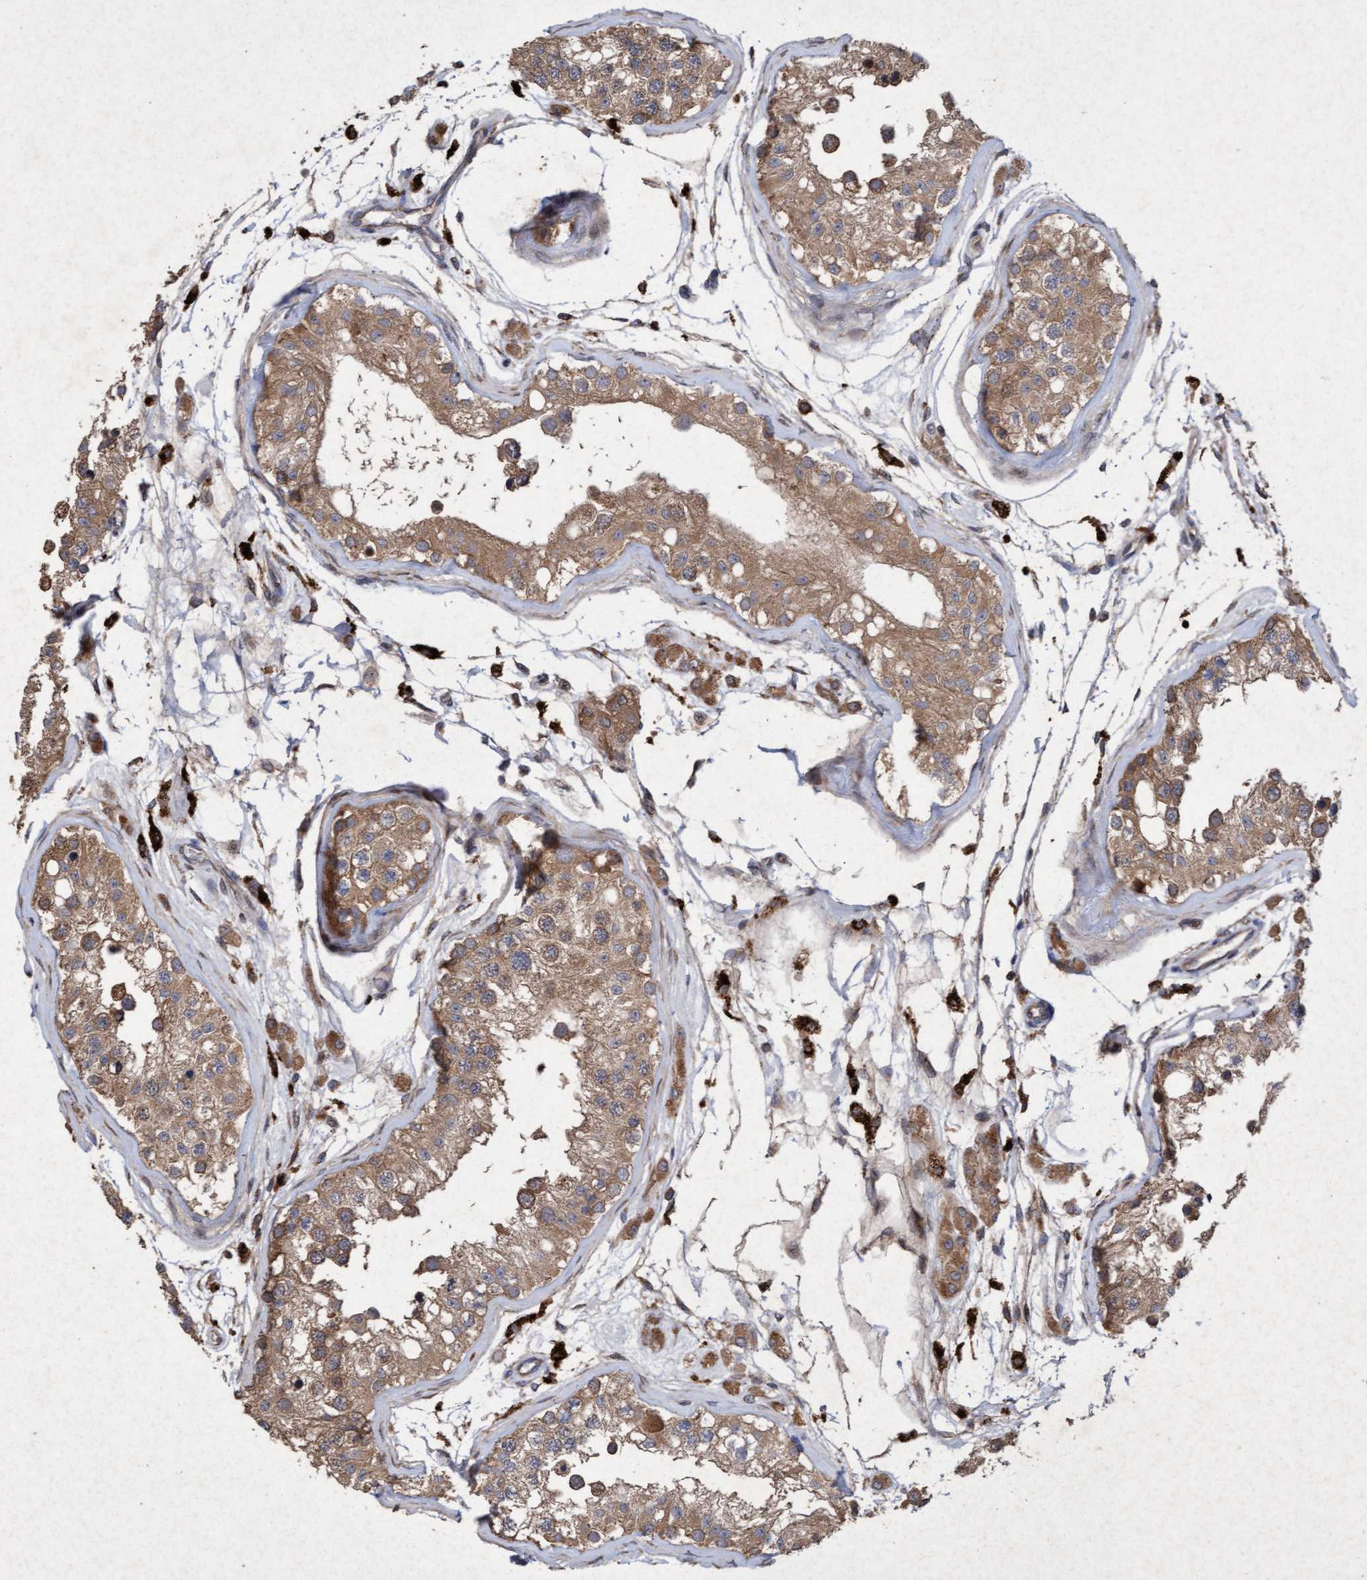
{"staining": {"intensity": "moderate", "quantity": ">75%", "location": "cytoplasmic/membranous"}, "tissue": "testis", "cell_type": "Cells in seminiferous ducts", "image_type": "normal", "snomed": [{"axis": "morphology", "description": "Normal tissue, NOS"}, {"axis": "morphology", "description": "Adenocarcinoma, metastatic, NOS"}, {"axis": "topography", "description": "Testis"}], "caption": "Immunohistochemistry (IHC) staining of unremarkable testis, which displays medium levels of moderate cytoplasmic/membranous expression in about >75% of cells in seminiferous ducts indicating moderate cytoplasmic/membranous protein staining. The staining was performed using DAB (3,3'-diaminobenzidine) (brown) for protein detection and nuclei were counterstained in hematoxylin (blue).", "gene": "ELP5", "patient": {"sex": "male", "age": 26}}